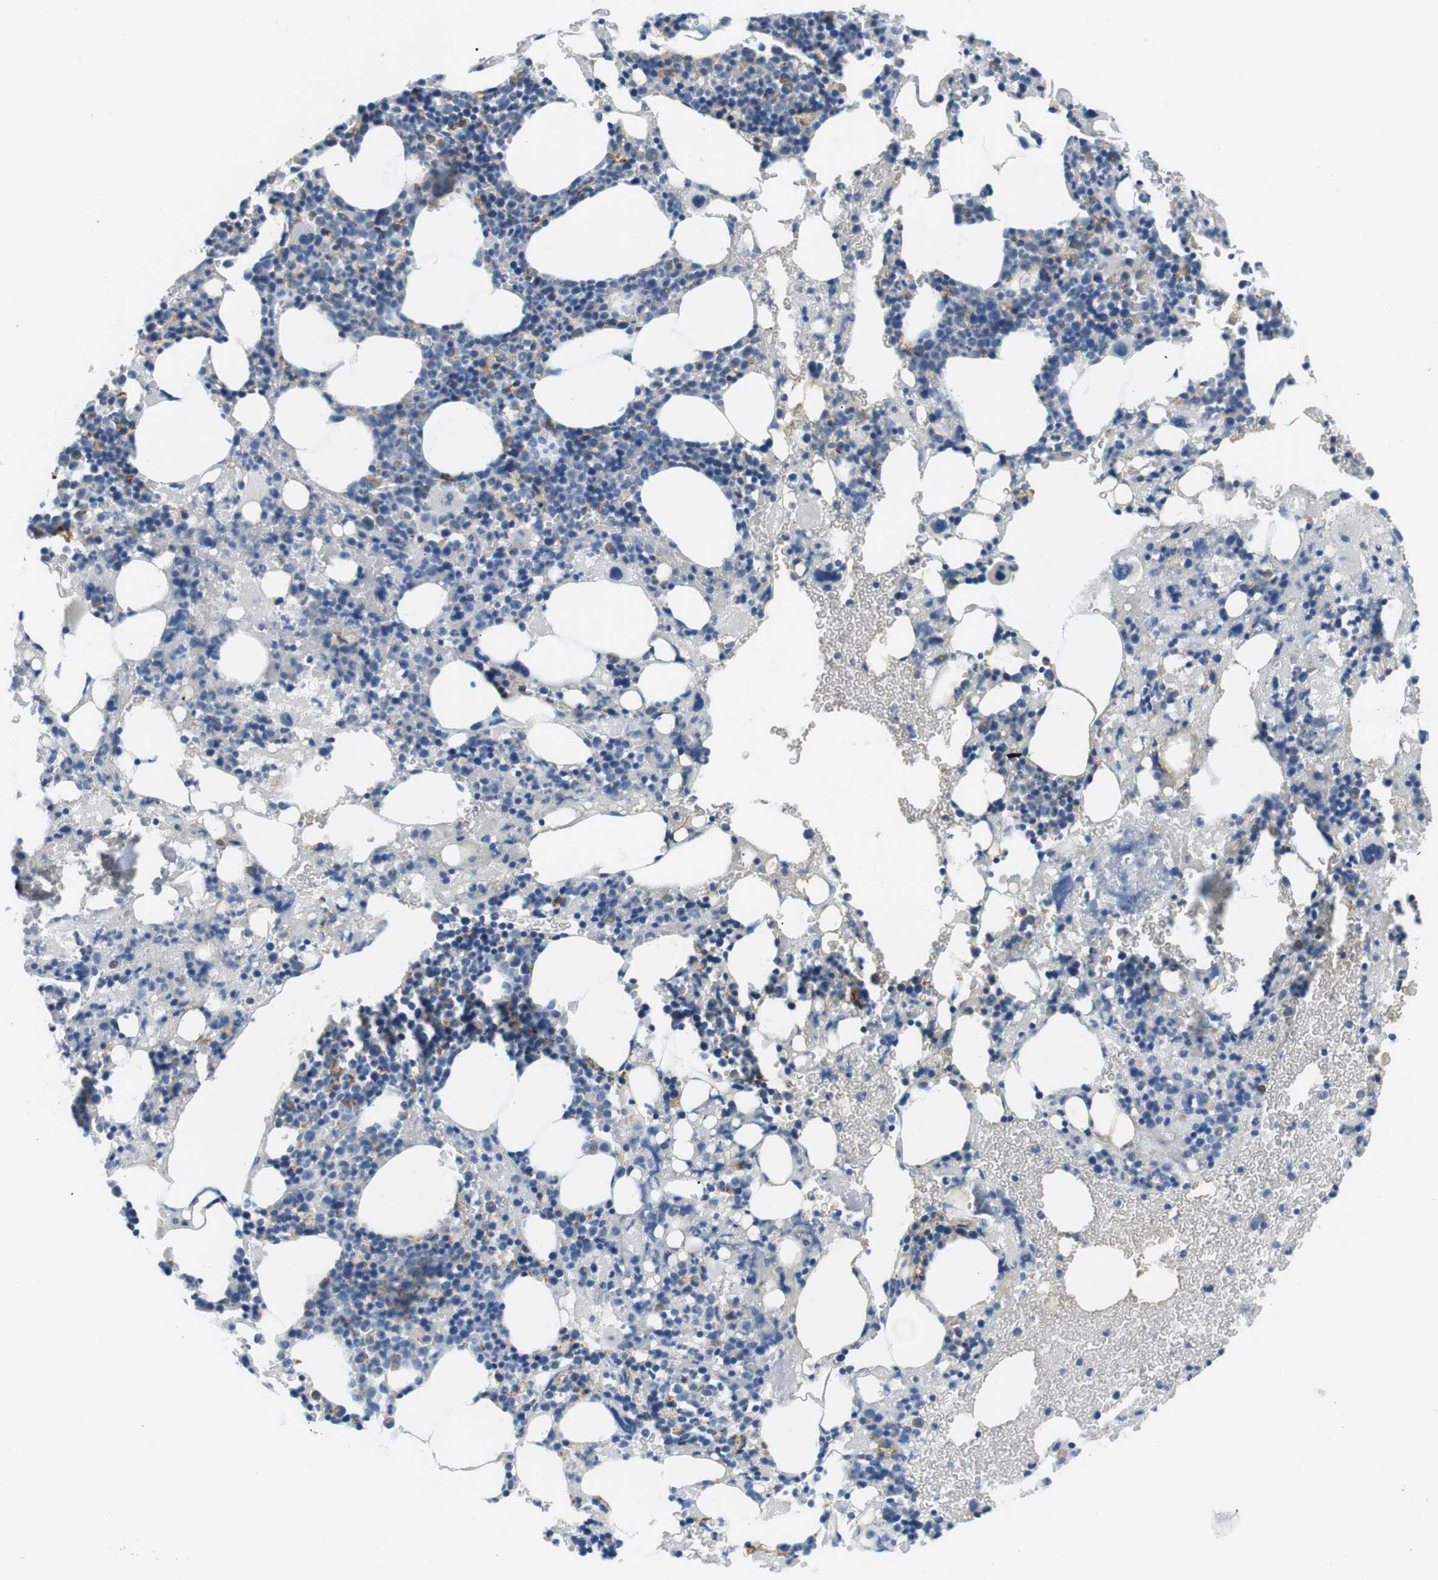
{"staining": {"intensity": "negative", "quantity": "none", "location": "none"}, "tissue": "bone marrow", "cell_type": "Hematopoietic cells", "image_type": "normal", "snomed": [{"axis": "morphology", "description": "Normal tissue, NOS"}, {"axis": "morphology", "description": "Inflammation, NOS"}, {"axis": "topography", "description": "Bone marrow"}], "caption": "The immunohistochemistry (IHC) histopathology image has no significant staining in hematopoietic cells of bone marrow.", "gene": "FCGRT", "patient": {"sex": "female", "age": 64}}